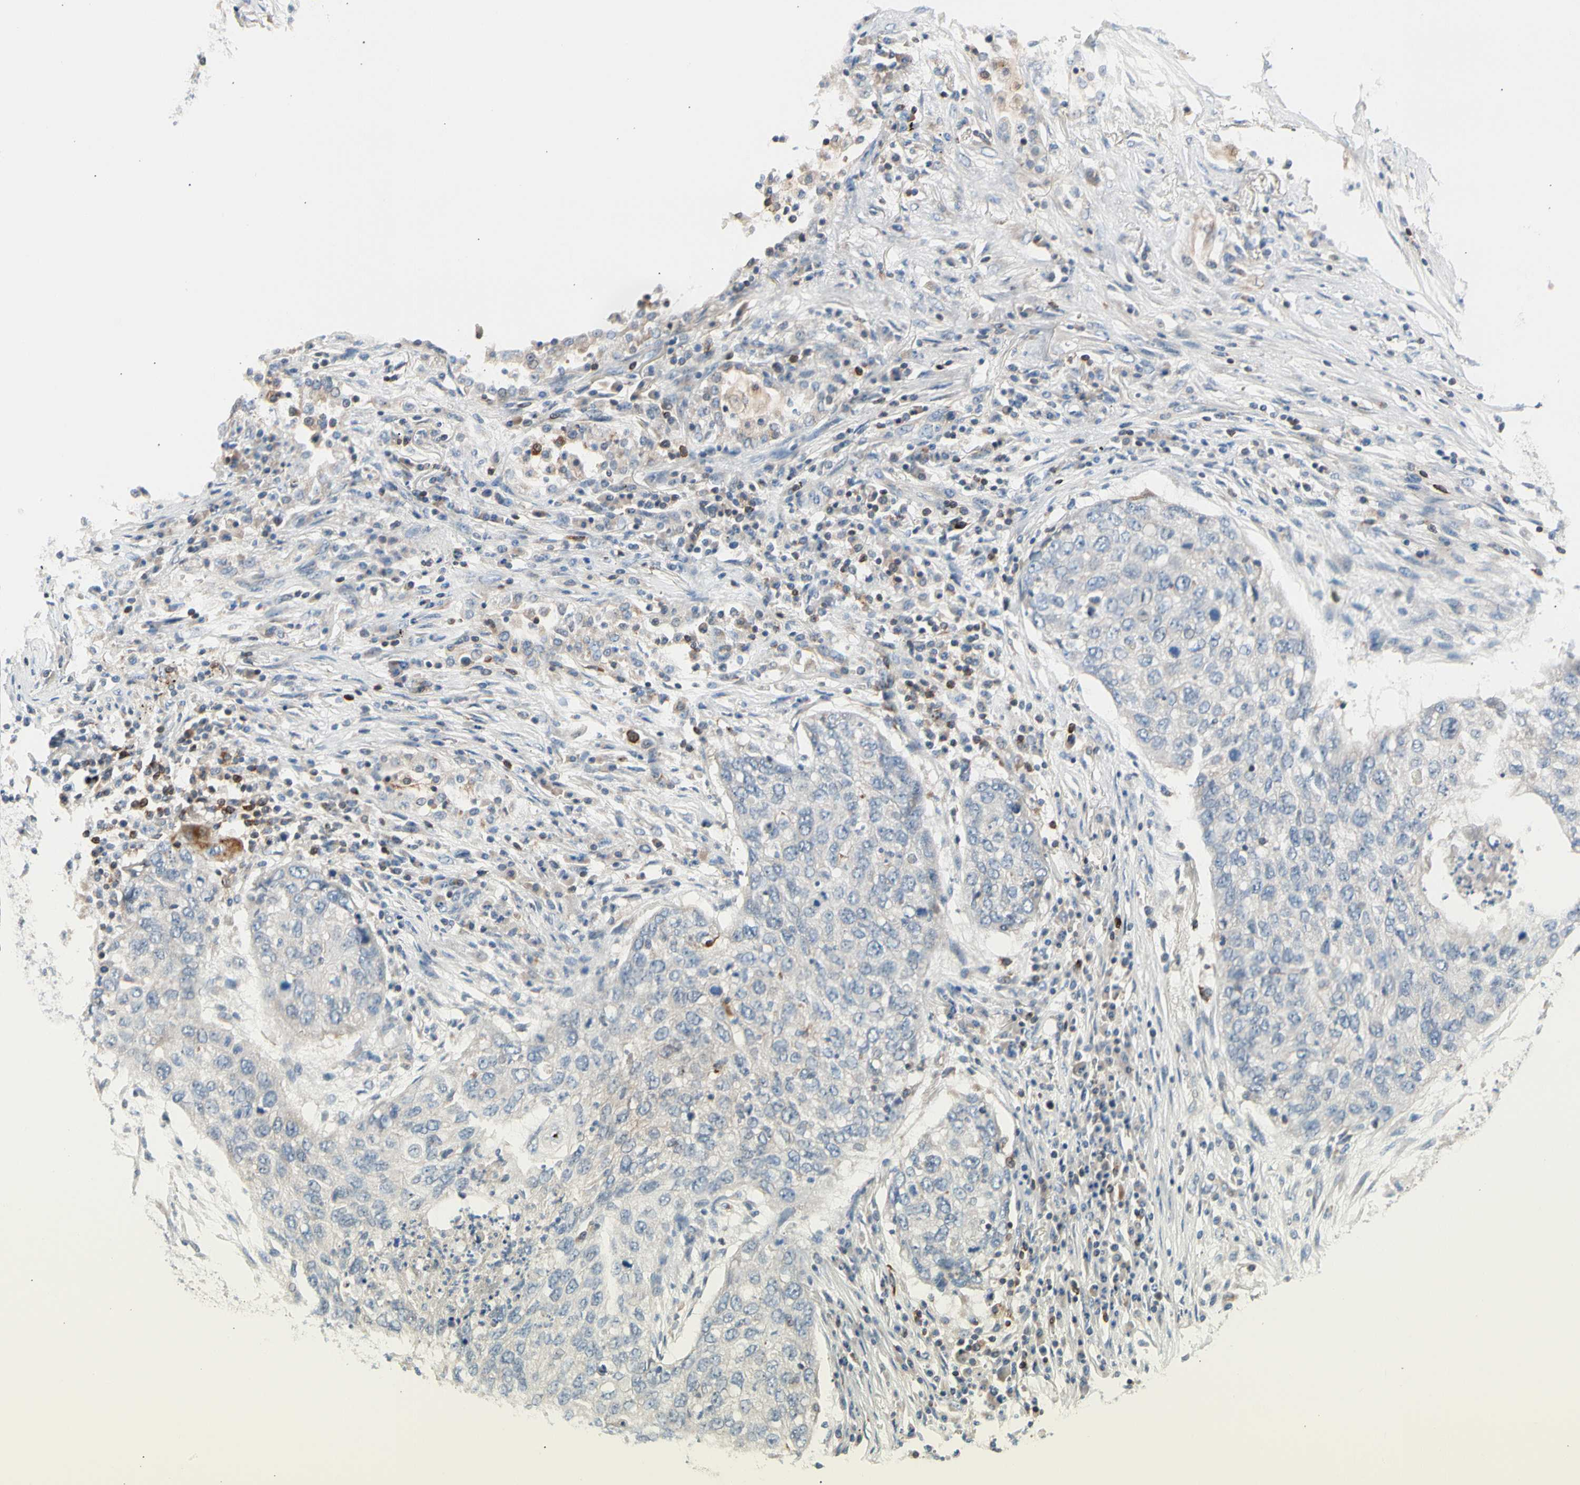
{"staining": {"intensity": "negative", "quantity": "none", "location": "none"}, "tissue": "lung cancer", "cell_type": "Tumor cells", "image_type": "cancer", "snomed": [{"axis": "morphology", "description": "Squamous cell carcinoma, NOS"}, {"axis": "topography", "description": "Lung"}], "caption": "Human lung cancer (squamous cell carcinoma) stained for a protein using immunohistochemistry displays no staining in tumor cells.", "gene": "MAP3K3", "patient": {"sex": "female", "age": 63}}